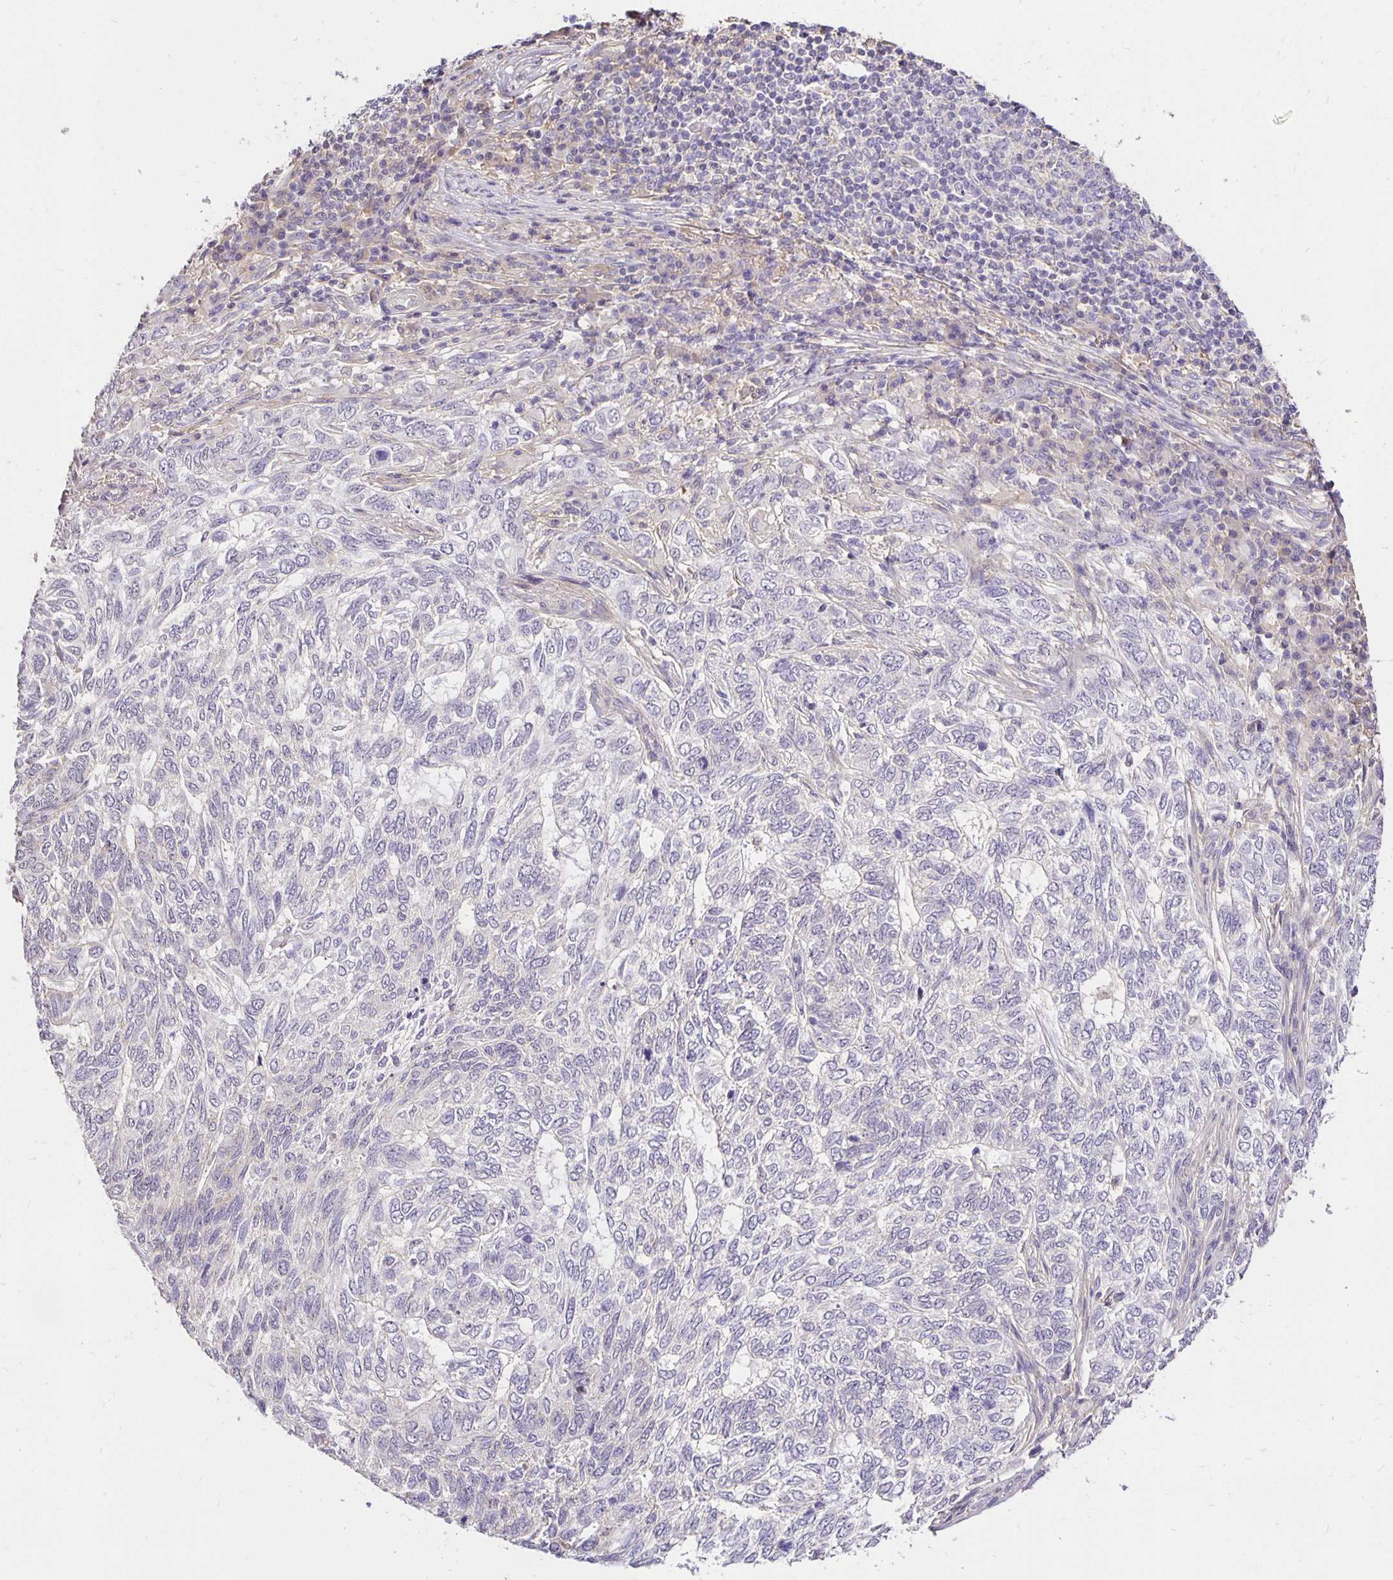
{"staining": {"intensity": "negative", "quantity": "none", "location": "none"}, "tissue": "skin cancer", "cell_type": "Tumor cells", "image_type": "cancer", "snomed": [{"axis": "morphology", "description": "Basal cell carcinoma"}, {"axis": "topography", "description": "Skin"}], "caption": "The micrograph reveals no significant expression in tumor cells of skin basal cell carcinoma.", "gene": "PNPLA3", "patient": {"sex": "female", "age": 65}}